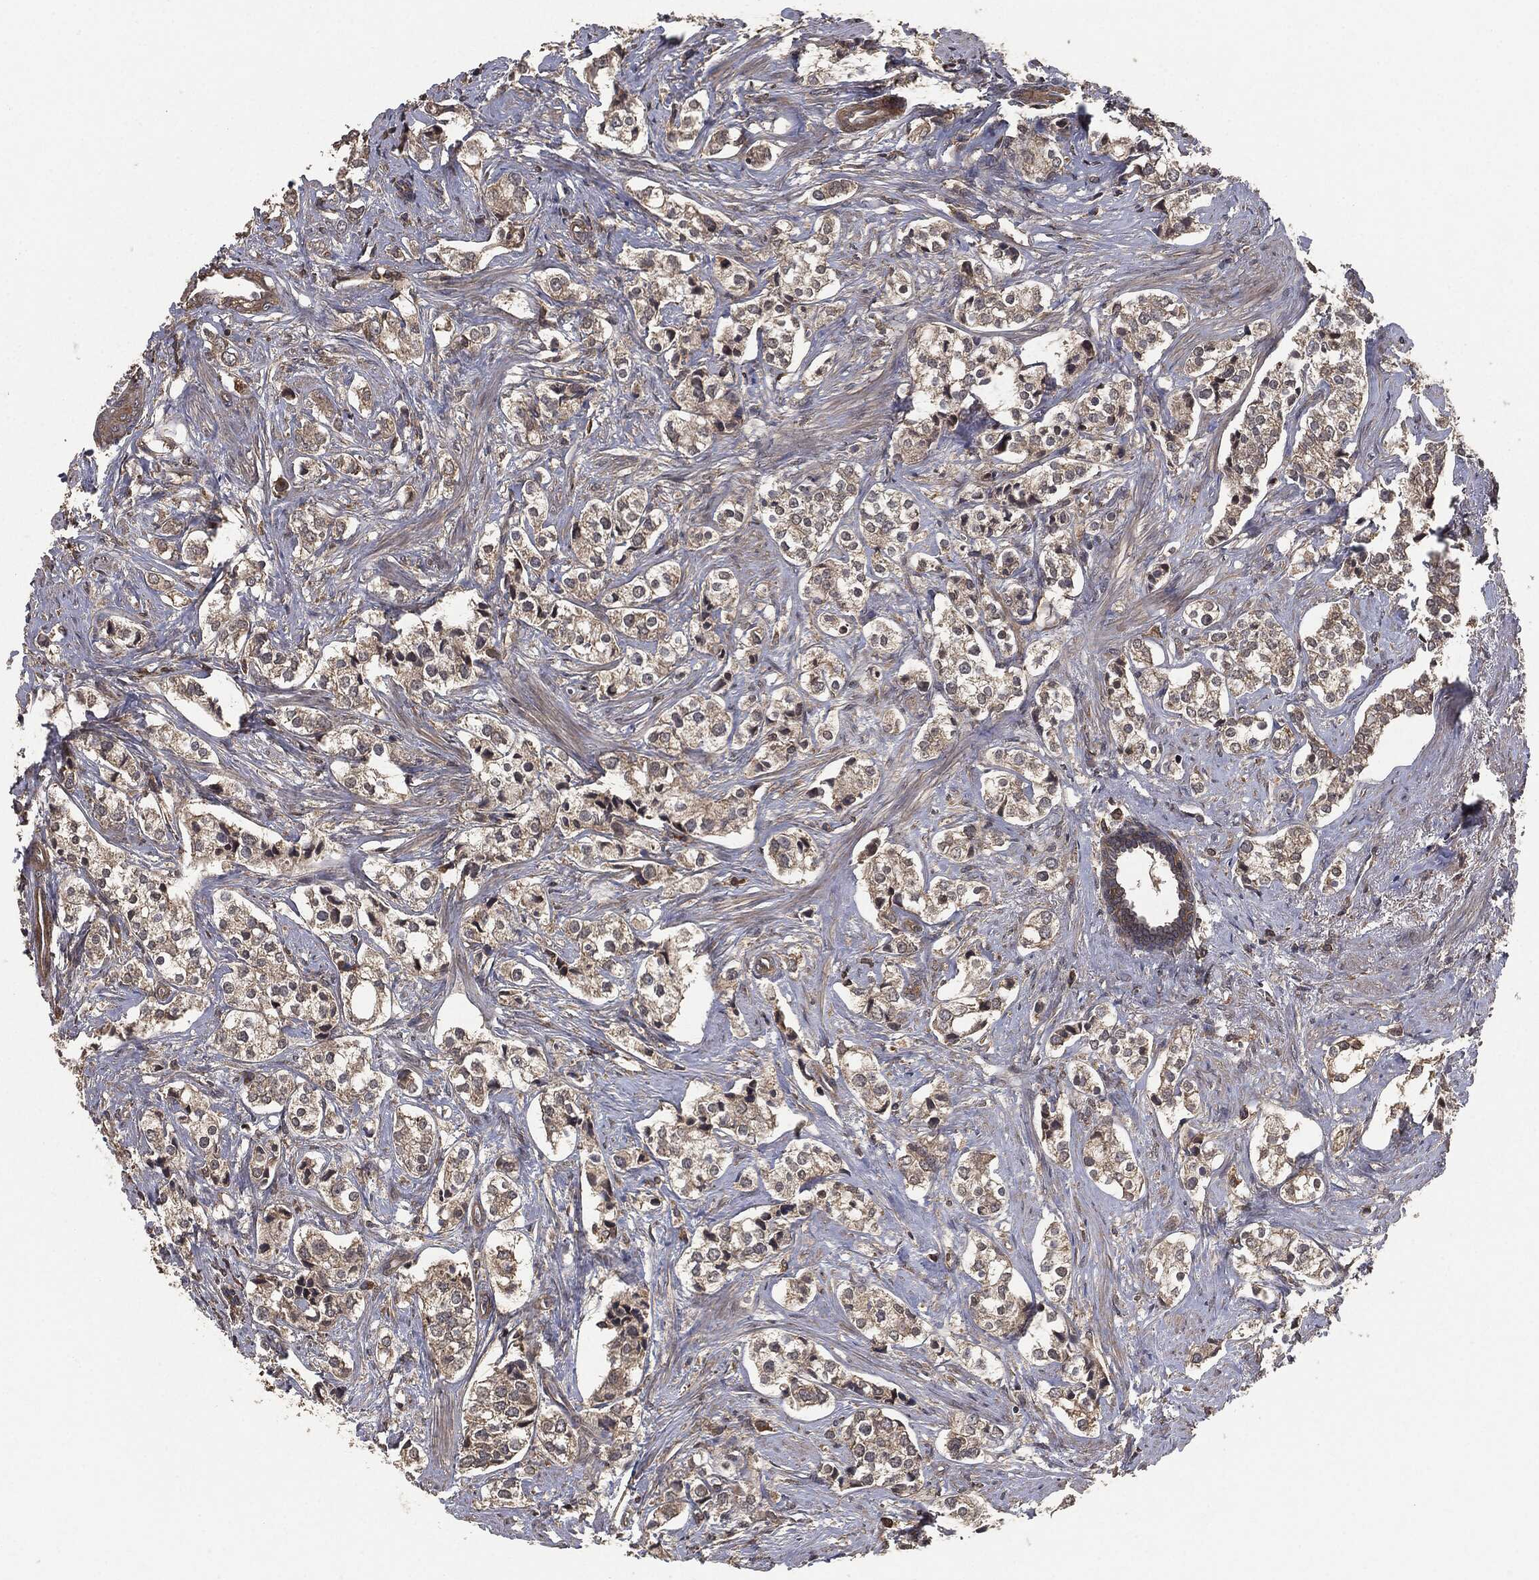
{"staining": {"intensity": "weak", "quantity": "25%-75%", "location": "cytoplasmic/membranous"}, "tissue": "prostate cancer", "cell_type": "Tumor cells", "image_type": "cancer", "snomed": [{"axis": "morphology", "description": "Adenocarcinoma, NOS"}, {"axis": "topography", "description": "Prostate and seminal vesicle, NOS"}], "caption": "A low amount of weak cytoplasmic/membranous staining is seen in about 25%-75% of tumor cells in prostate cancer tissue. (DAB IHC, brown staining for protein, blue staining for nuclei).", "gene": "ERBIN", "patient": {"sex": "male", "age": 63}}